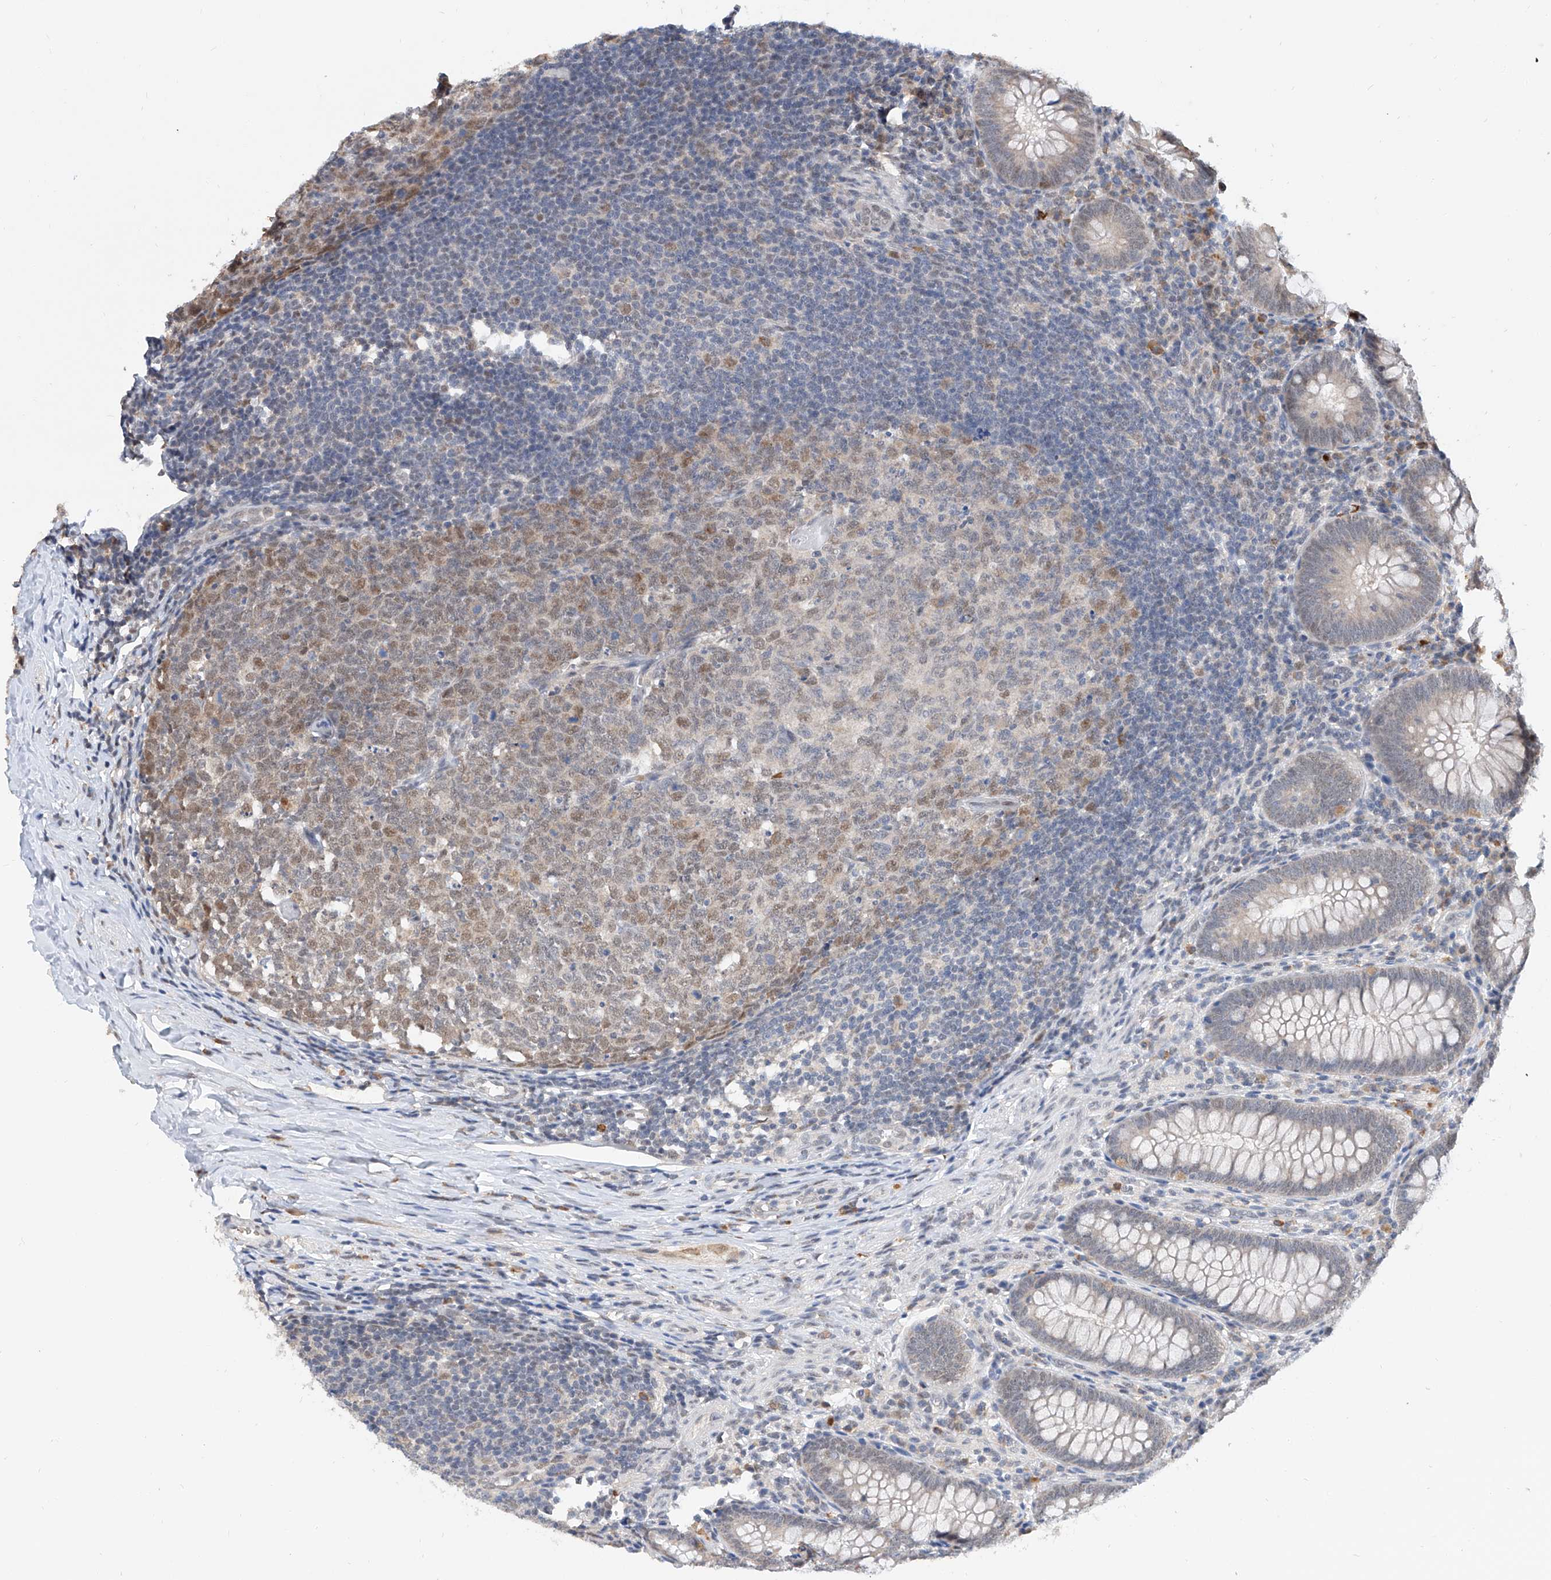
{"staining": {"intensity": "negative", "quantity": "none", "location": "none"}, "tissue": "appendix", "cell_type": "Glandular cells", "image_type": "normal", "snomed": [{"axis": "morphology", "description": "Normal tissue, NOS"}, {"axis": "topography", "description": "Appendix"}], "caption": "Glandular cells show no significant protein positivity in unremarkable appendix.", "gene": "CARMIL3", "patient": {"sex": "male", "age": 14}}